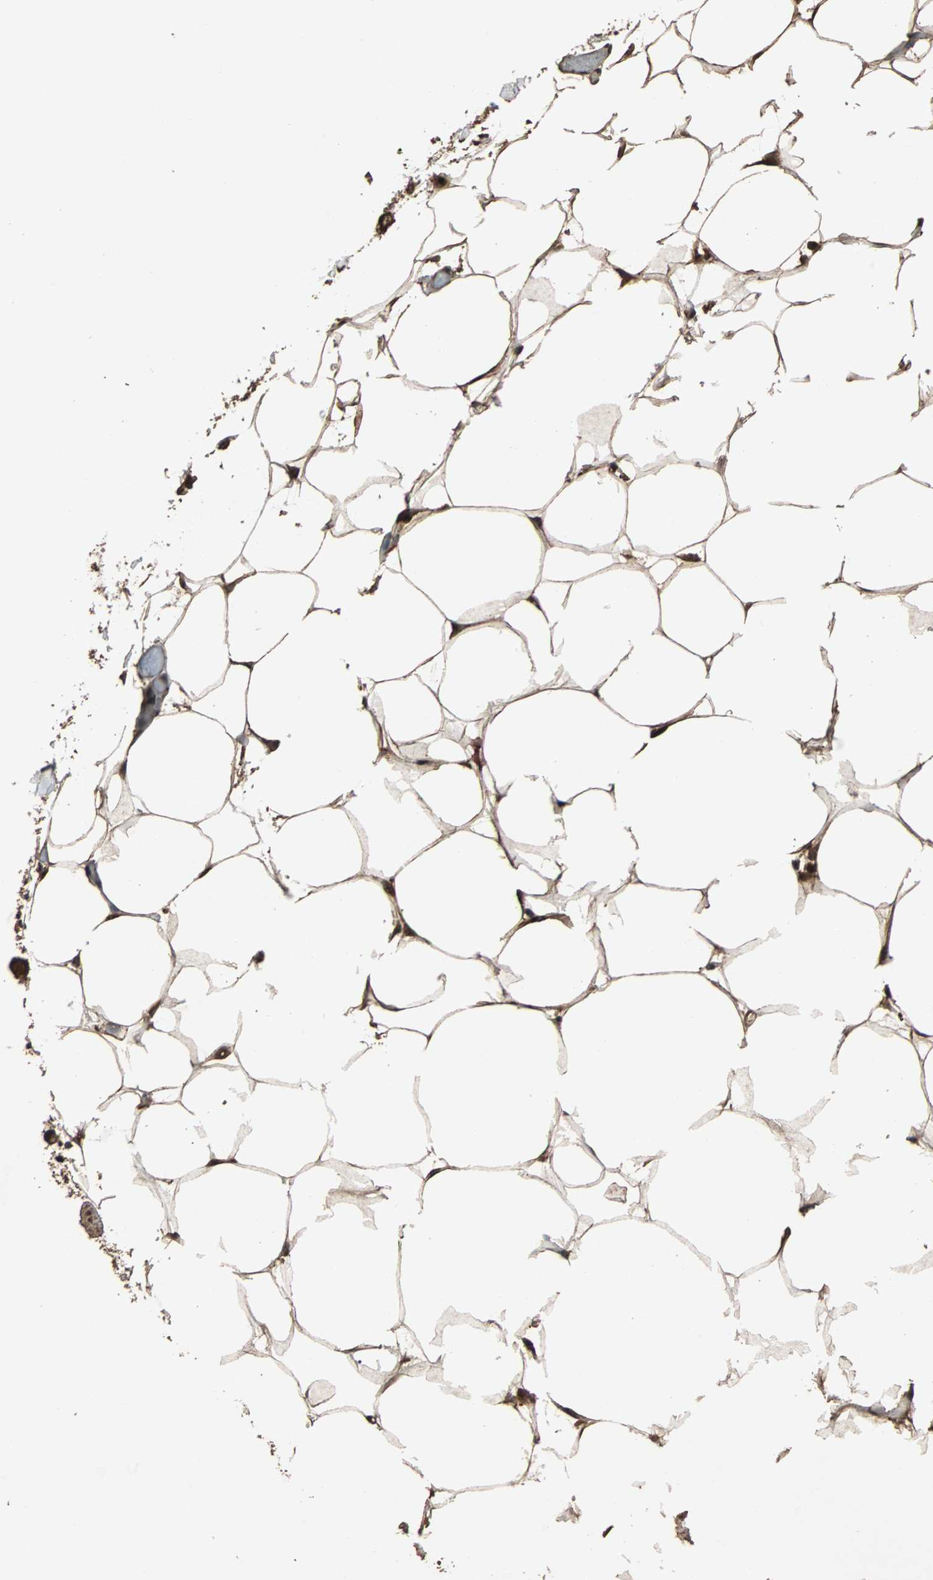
{"staining": {"intensity": "strong", "quantity": ">75%", "location": "nuclear"}, "tissue": "adipose tissue", "cell_type": "Adipocytes", "image_type": "normal", "snomed": [{"axis": "morphology", "description": "Normal tissue, NOS"}, {"axis": "topography", "description": "Breast"}, {"axis": "topography", "description": "Adipose tissue"}], "caption": "This is a photomicrograph of immunohistochemistry (IHC) staining of unremarkable adipose tissue, which shows strong staining in the nuclear of adipocytes.", "gene": "LAMTOR5", "patient": {"sex": "female", "age": 25}}